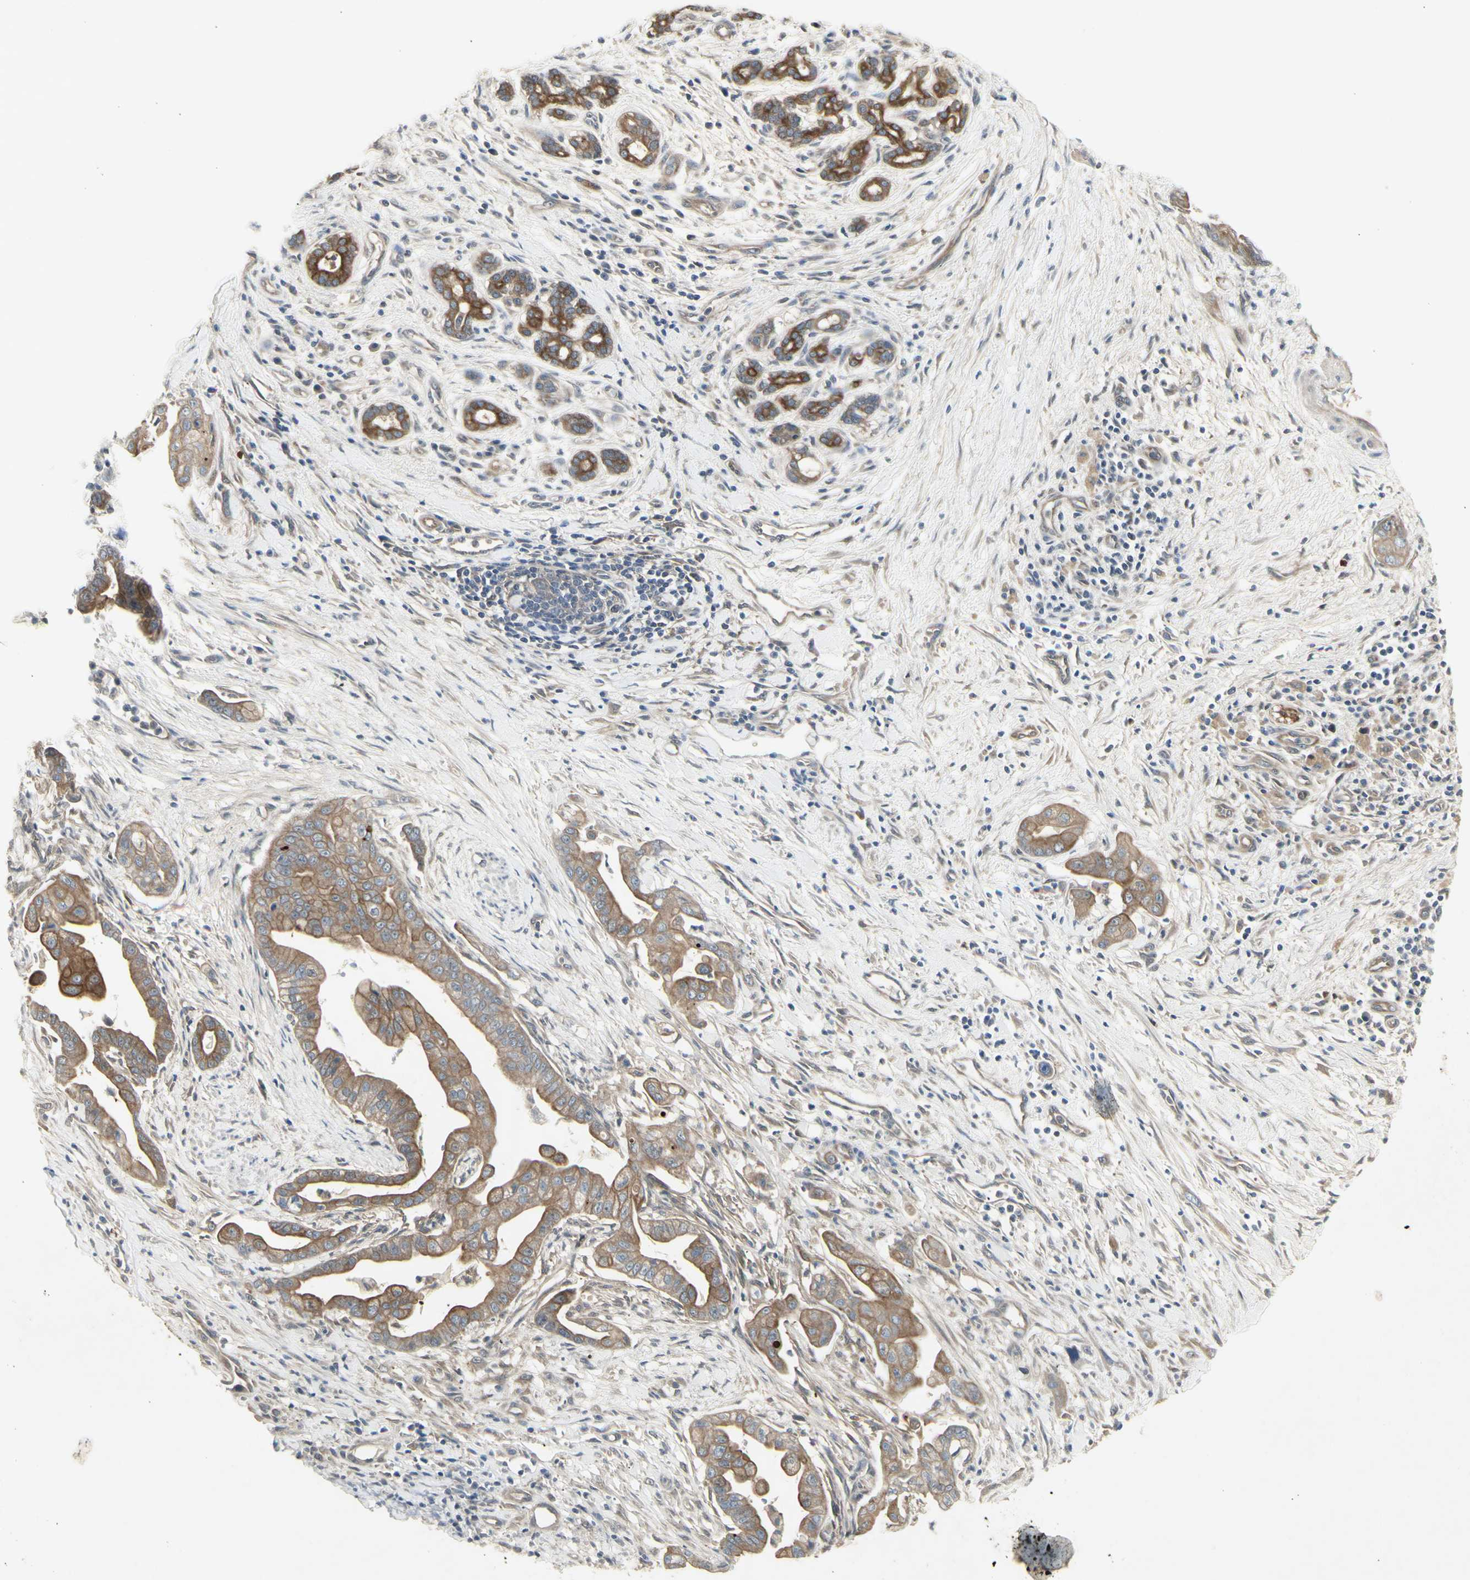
{"staining": {"intensity": "moderate", "quantity": ">75%", "location": "cytoplasmic/membranous"}, "tissue": "pancreatic cancer", "cell_type": "Tumor cells", "image_type": "cancer", "snomed": [{"axis": "morphology", "description": "Adenocarcinoma, NOS"}, {"axis": "topography", "description": "Pancreas"}], "caption": "Immunohistochemistry of human pancreatic adenocarcinoma displays medium levels of moderate cytoplasmic/membranous positivity in approximately >75% of tumor cells.", "gene": "CHURC1-FNTB", "patient": {"sex": "female", "age": 75}}